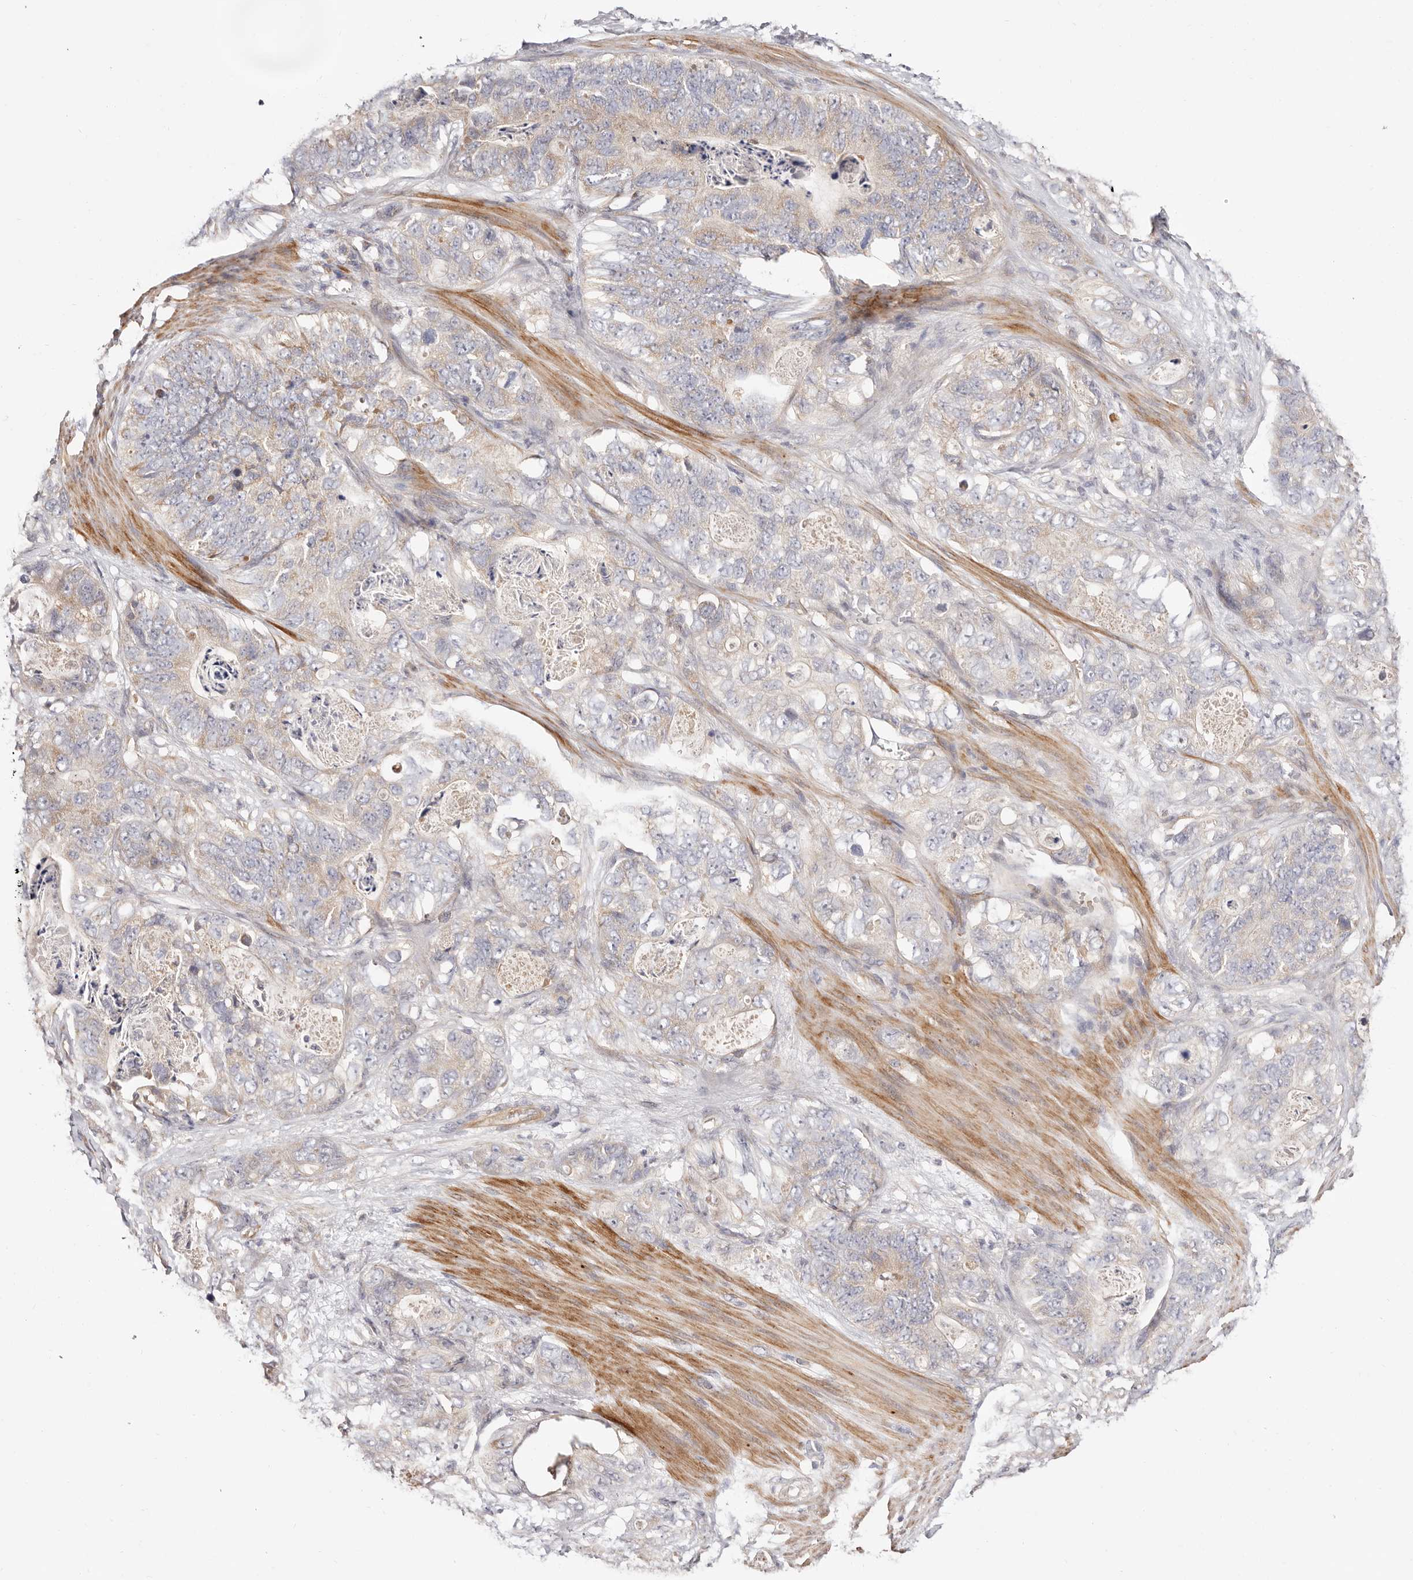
{"staining": {"intensity": "weak", "quantity": "25%-75%", "location": "cytoplasmic/membranous"}, "tissue": "stomach cancer", "cell_type": "Tumor cells", "image_type": "cancer", "snomed": [{"axis": "morphology", "description": "Normal tissue, NOS"}, {"axis": "morphology", "description": "Adenocarcinoma, NOS"}, {"axis": "topography", "description": "Stomach"}], "caption": "Immunohistochemistry histopathology image of adenocarcinoma (stomach) stained for a protein (brown), which displays low levels of weak cytoplasmic/membranous staining in approximately 25%-75% of tumor cells.", "gene": "MAPK1", "patient": {"sex": "female", "age": 89}}